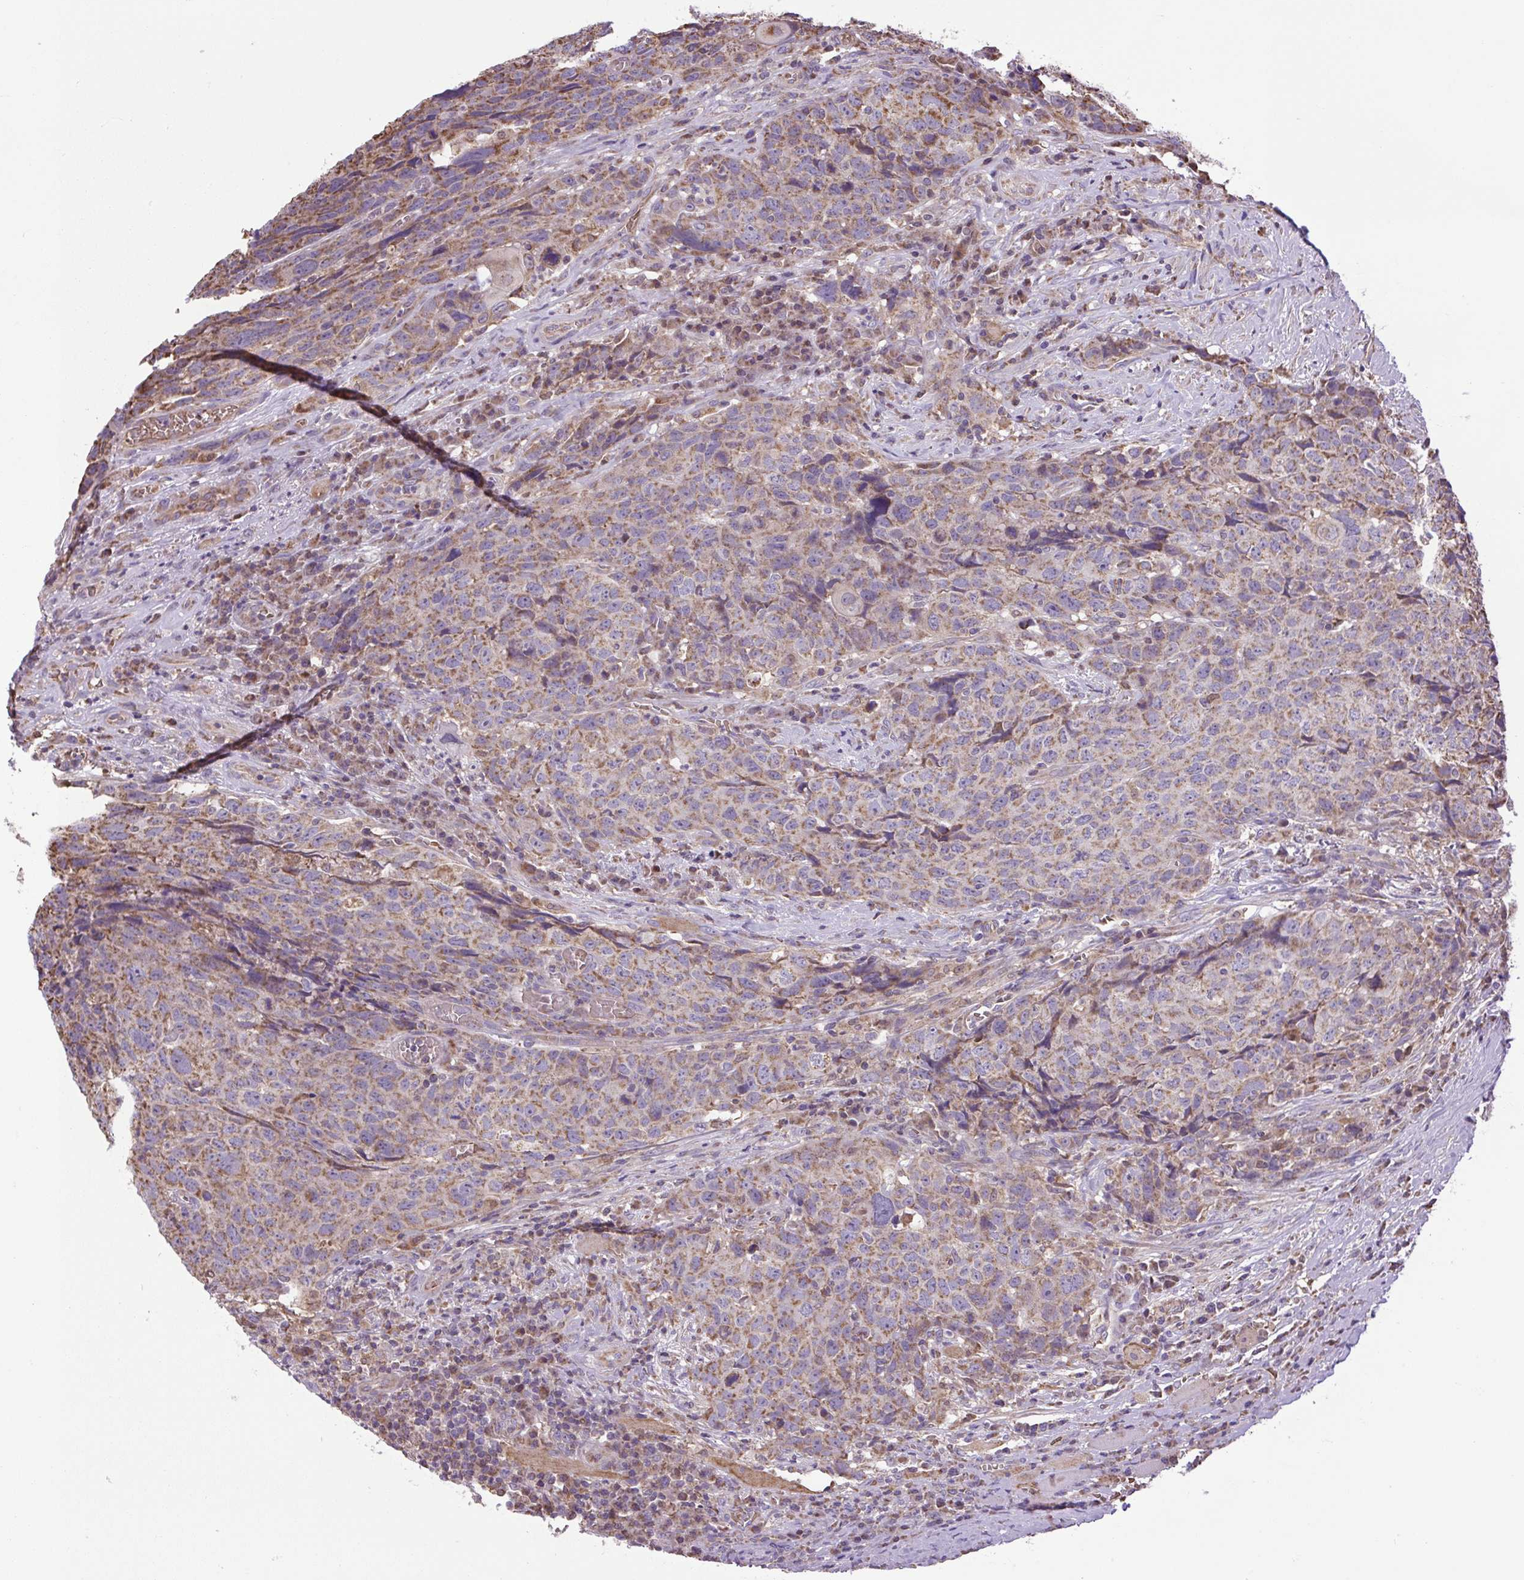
{"staining": {"intensity": "moderate", "quantity": ">75%", "location": "cytoplasmic/membranous"}, "tissue": "head and neck cancer", "cell_type": "Tumor cells", "image_type": "cancer", "snomed": [{"axis": "morphology", "description": "Squamous cell carcinoma, NOS"}, {"axis": "topography", "description": "Head-Neck"}], "caption": "Immunohistochemical staining of human head and neck cancer displays medium levels of moderate cytoplasmic/membranous positivity in approximately >75% of tumor cells. The protein of interest is stained brown, and the nuclei are stained in blue (DAB IHC with brightfield microscopy, high magnification).", "gene": "PLCG1", "patient": {"sex": "male", "age": 66}}